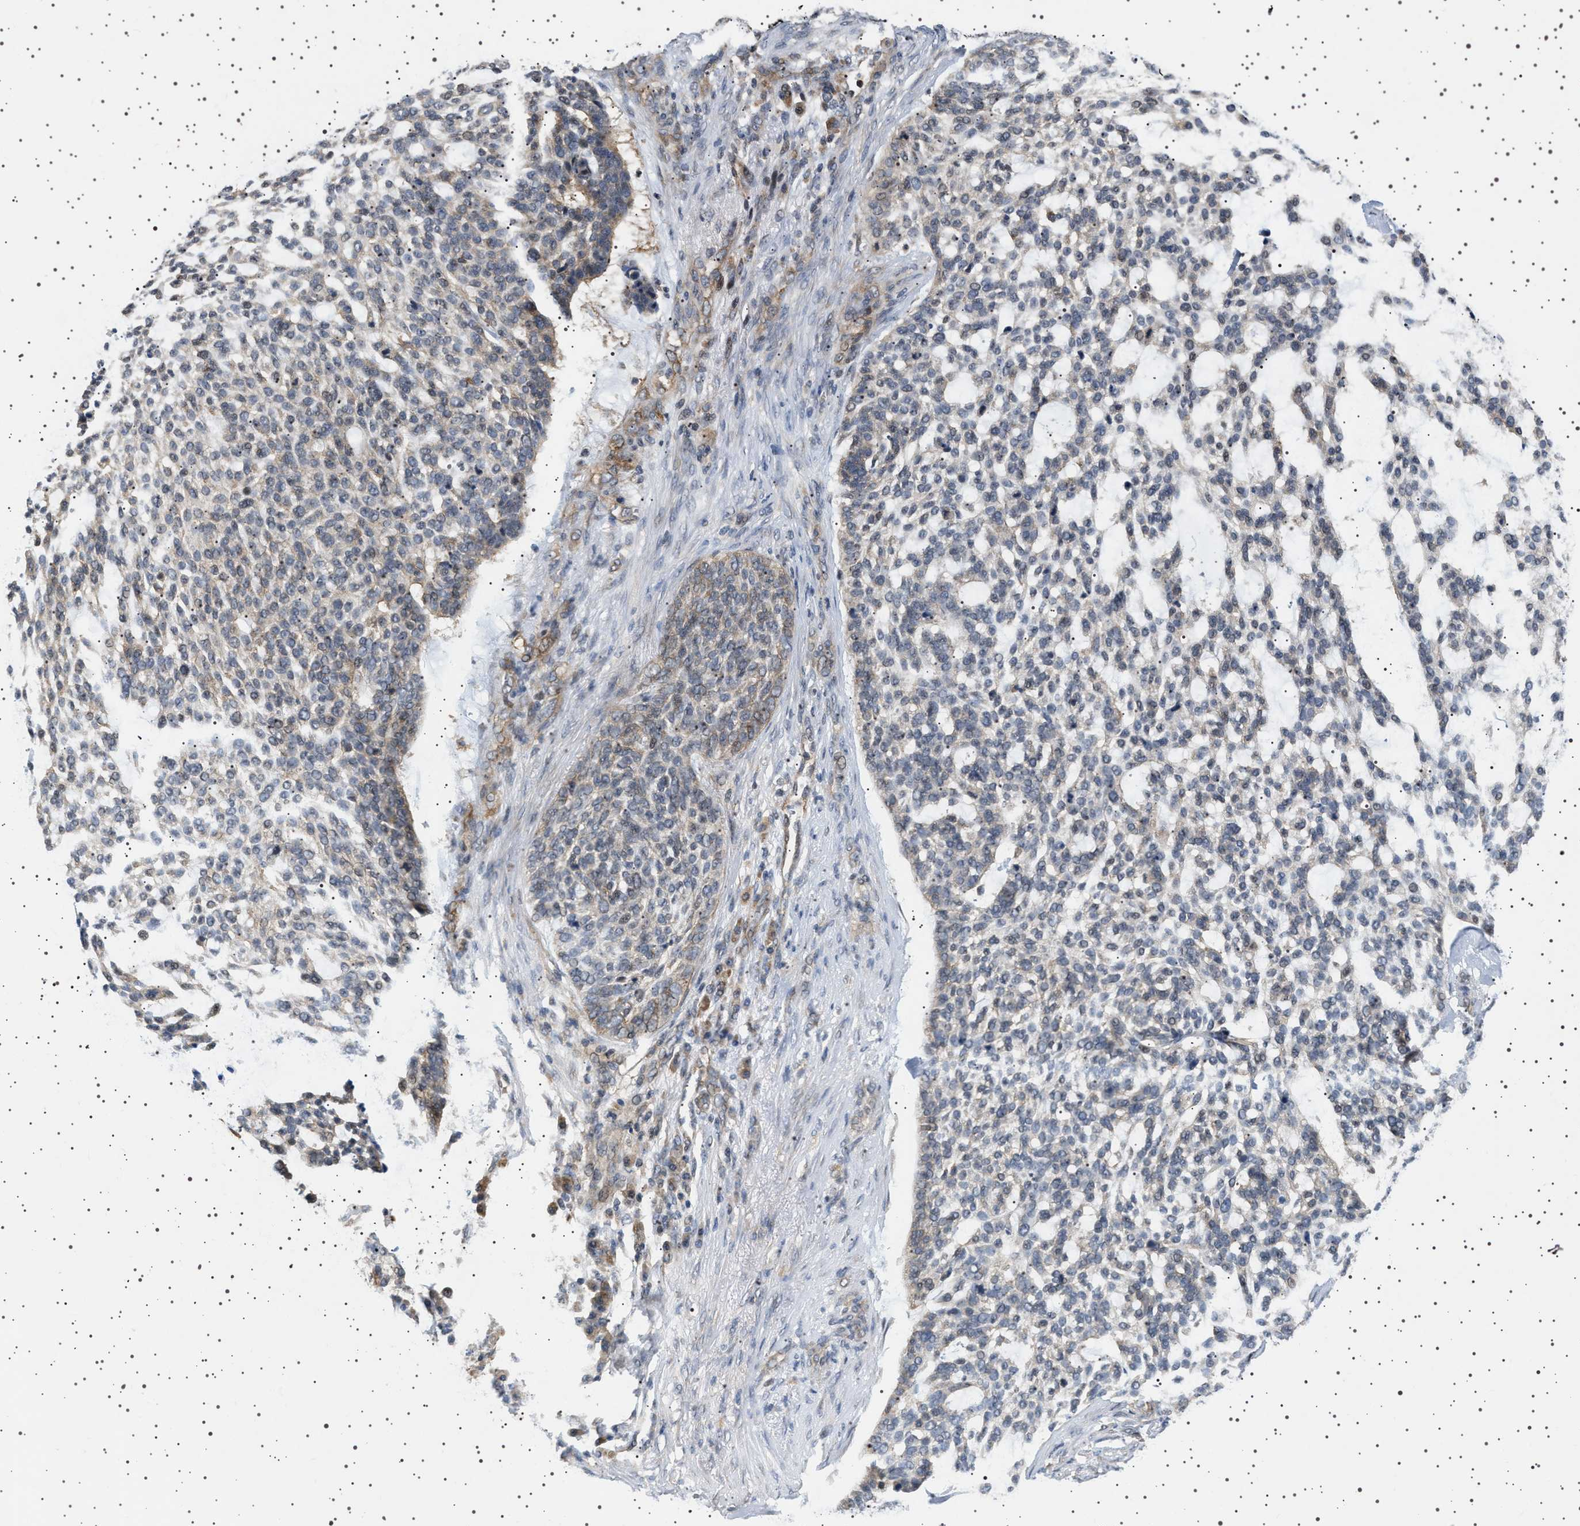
{"staining": {"intensity": "weak", "quantity": "<25%", "location": "cytoplasmic/membranous"}, "tissue": "skin cancer", "cell_type": "Tumor cells", "image_type": "cancer", "snomed": [{"axis": "morphology", "description": "Basal cell carcinoma"}, {"axis": "topography", "description": "Skin"}], "caption": "This is an immunohistochemistry histopathology image of human skin cancer (basal cell carcinoma). There is no positivity in tumor cells.", "gene": "BAG3", "patient": {"sex": "female", "age": 64}}